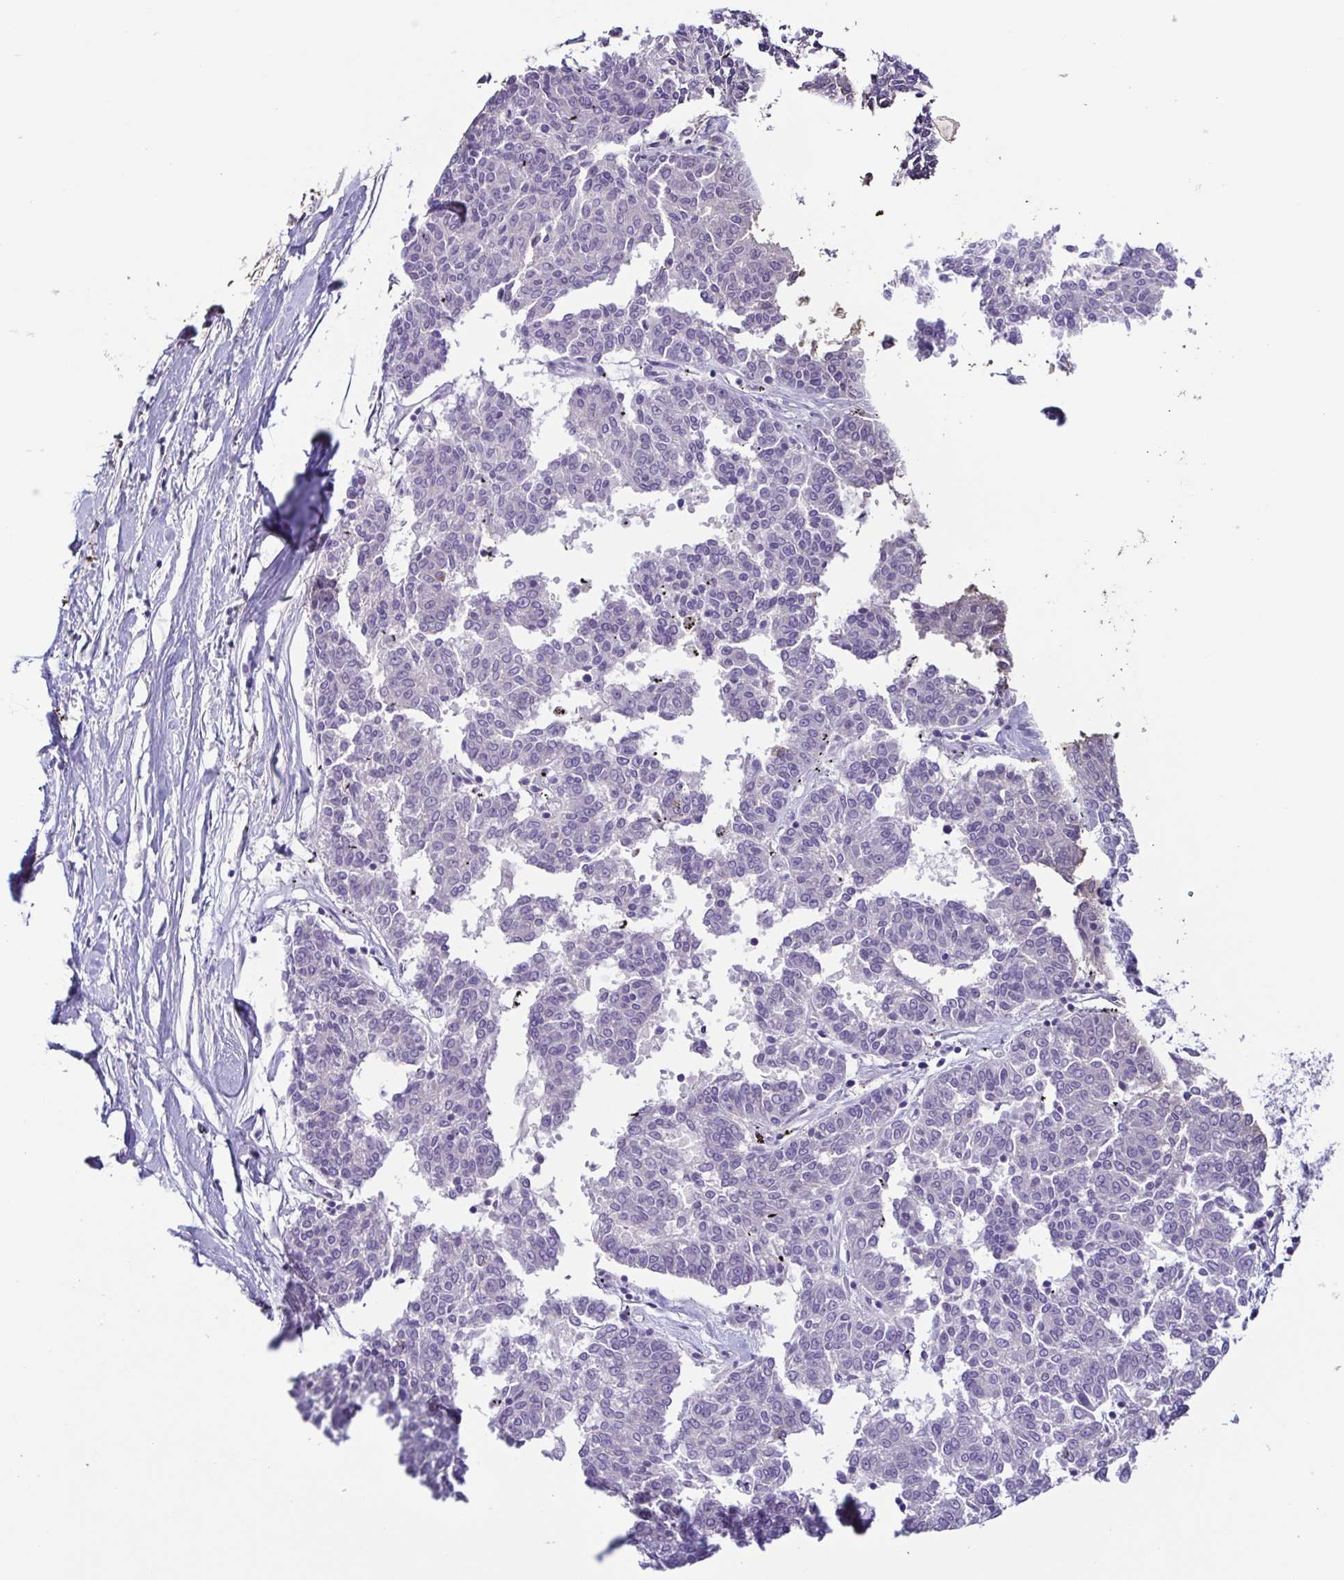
{"staining": {"intensity": "negative", "quantity": "none", "location": "none"}, "tissue": "melanoma", "cell_type": "Tumor cells", "image_type": "cancer", "snomed": [{"axis": "morphology", "description": "Malignant melanoma, NOS"}, {"axis": "topography", "description": "Skin"}], "caption": "High power microscopy photomicrograph of an immunohistochemistry histopathology image of melanoma, revealing no significant expression in tumor cells.", "gene": "TERT", "patient": {"sex": "female", "age": 72}}